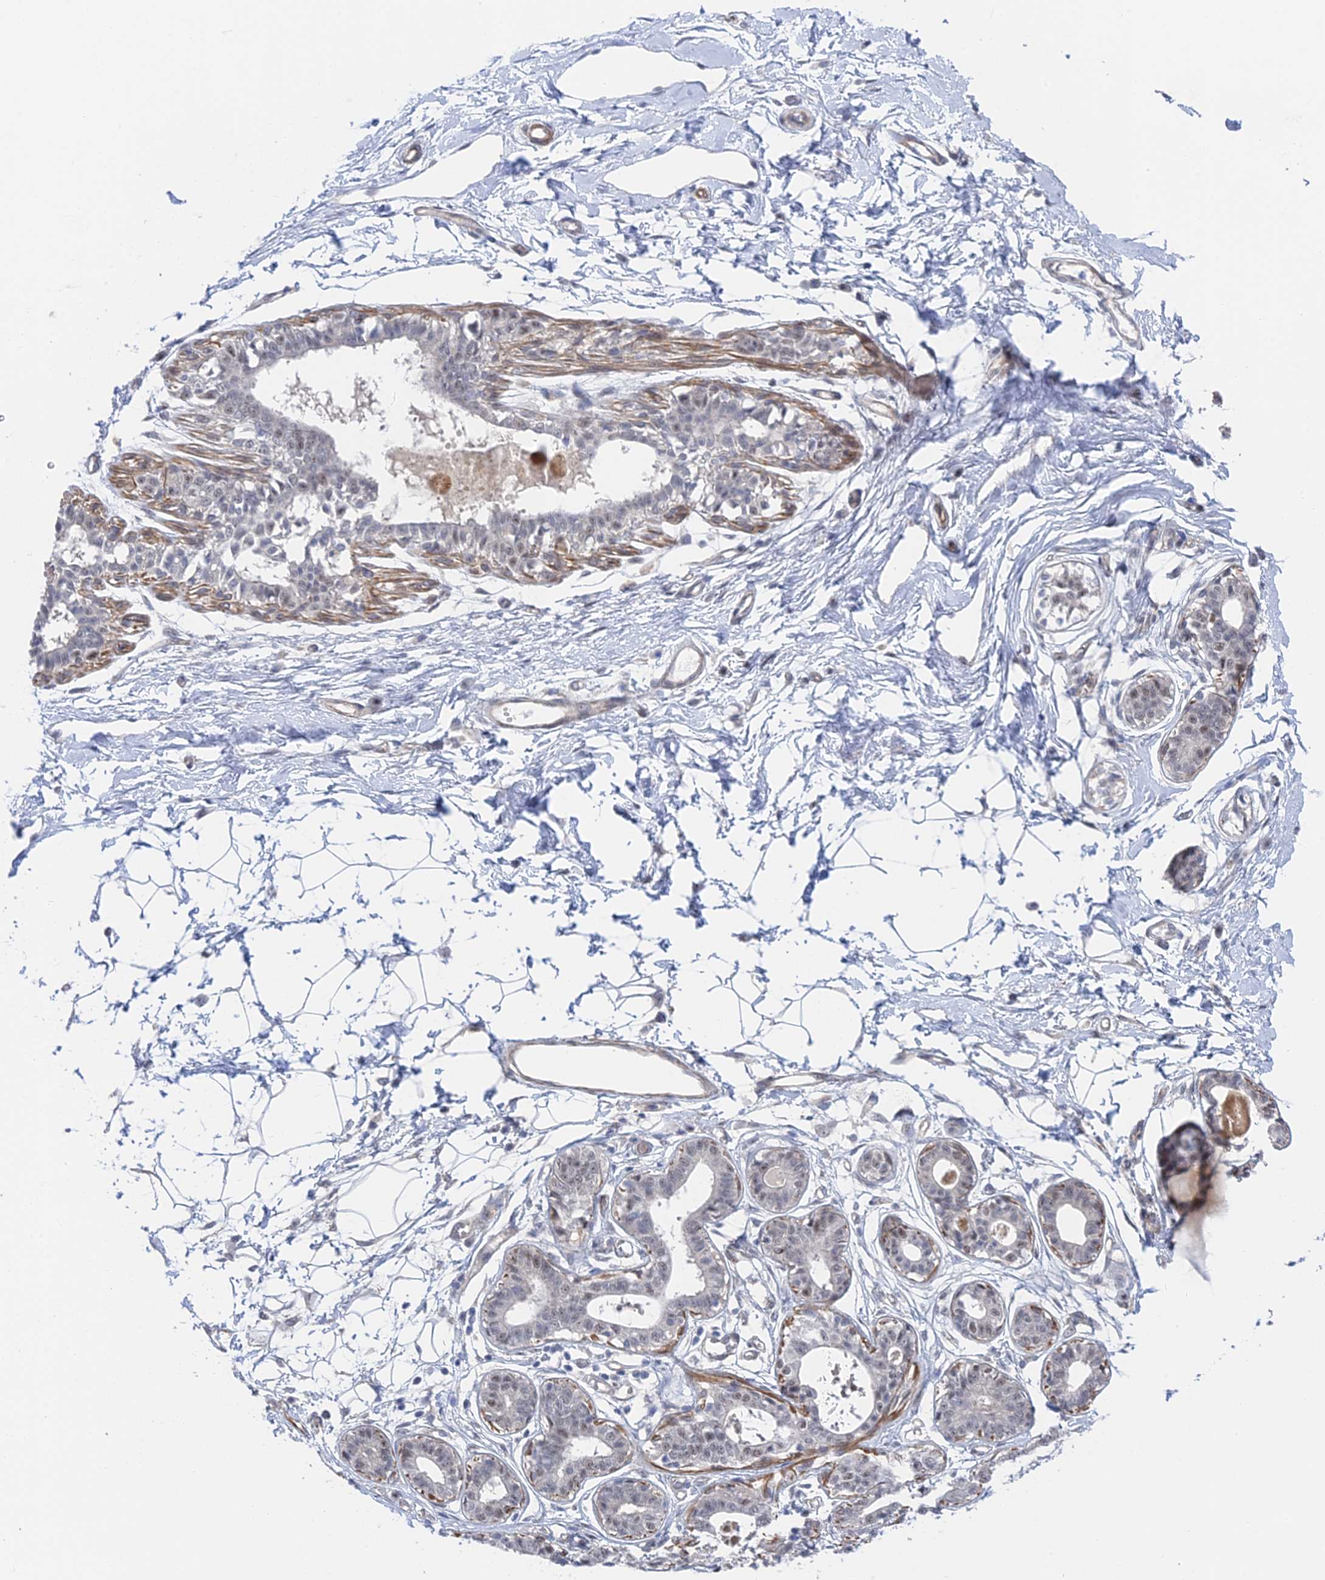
{"staining": {"intensity": "negative", "quantity": "none", "location": "none"}, "tissue": "breast", "cell_type": "Adipocytes", "image_type": "normal", "snomed": [{"axis": "morphology", "description": "Normal tissue, NOS"}, {"axis": "topography", "description": "Breast"}], "caption": "This is an immunohistochemistry image of unremarkable breast. There is no staining in adipocytes.", "gene": "CFAP92", "patient": {"sex": "female", "age": 45}}